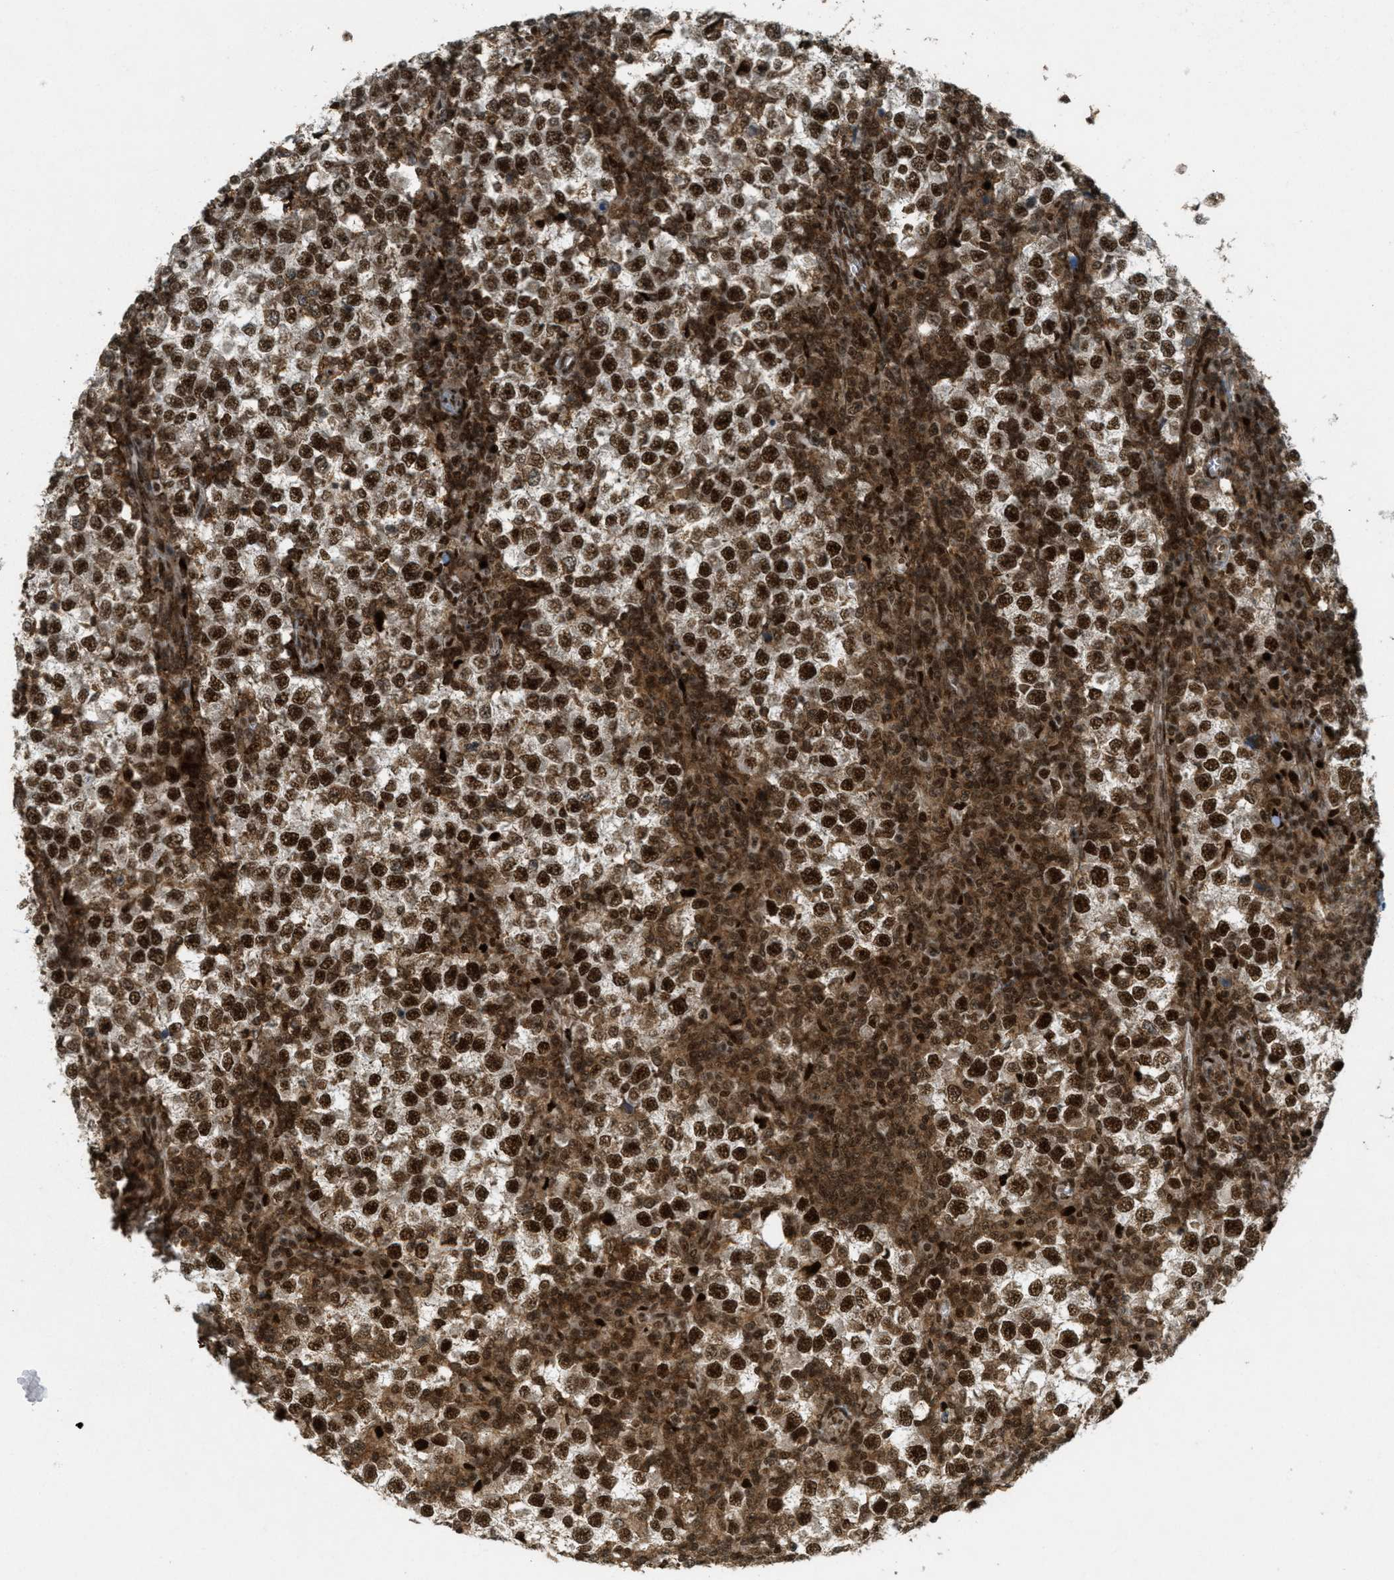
{"staining": {"intensity": "strong", "quantity": ">75%", "location": "cytoplasmic/membranous,nuclear"}, "tissue": "testis cancer", "cell_type": "Tumor cells", "image_type": "cancer", "snomed": [{"axis": "morphology", "description": "Seminoma, NOS"}, {"axis": "topography", "description": "Testis"}], "caption": "Strong cytoplasmic/membranous and nuclear staining for a protein is appreciated in about >75% of tumor cells of seminoma (testis) using immunohistochemistry (IHC).", "gene": "TLK1", "patient": {"sex": "male", "age": 65}}